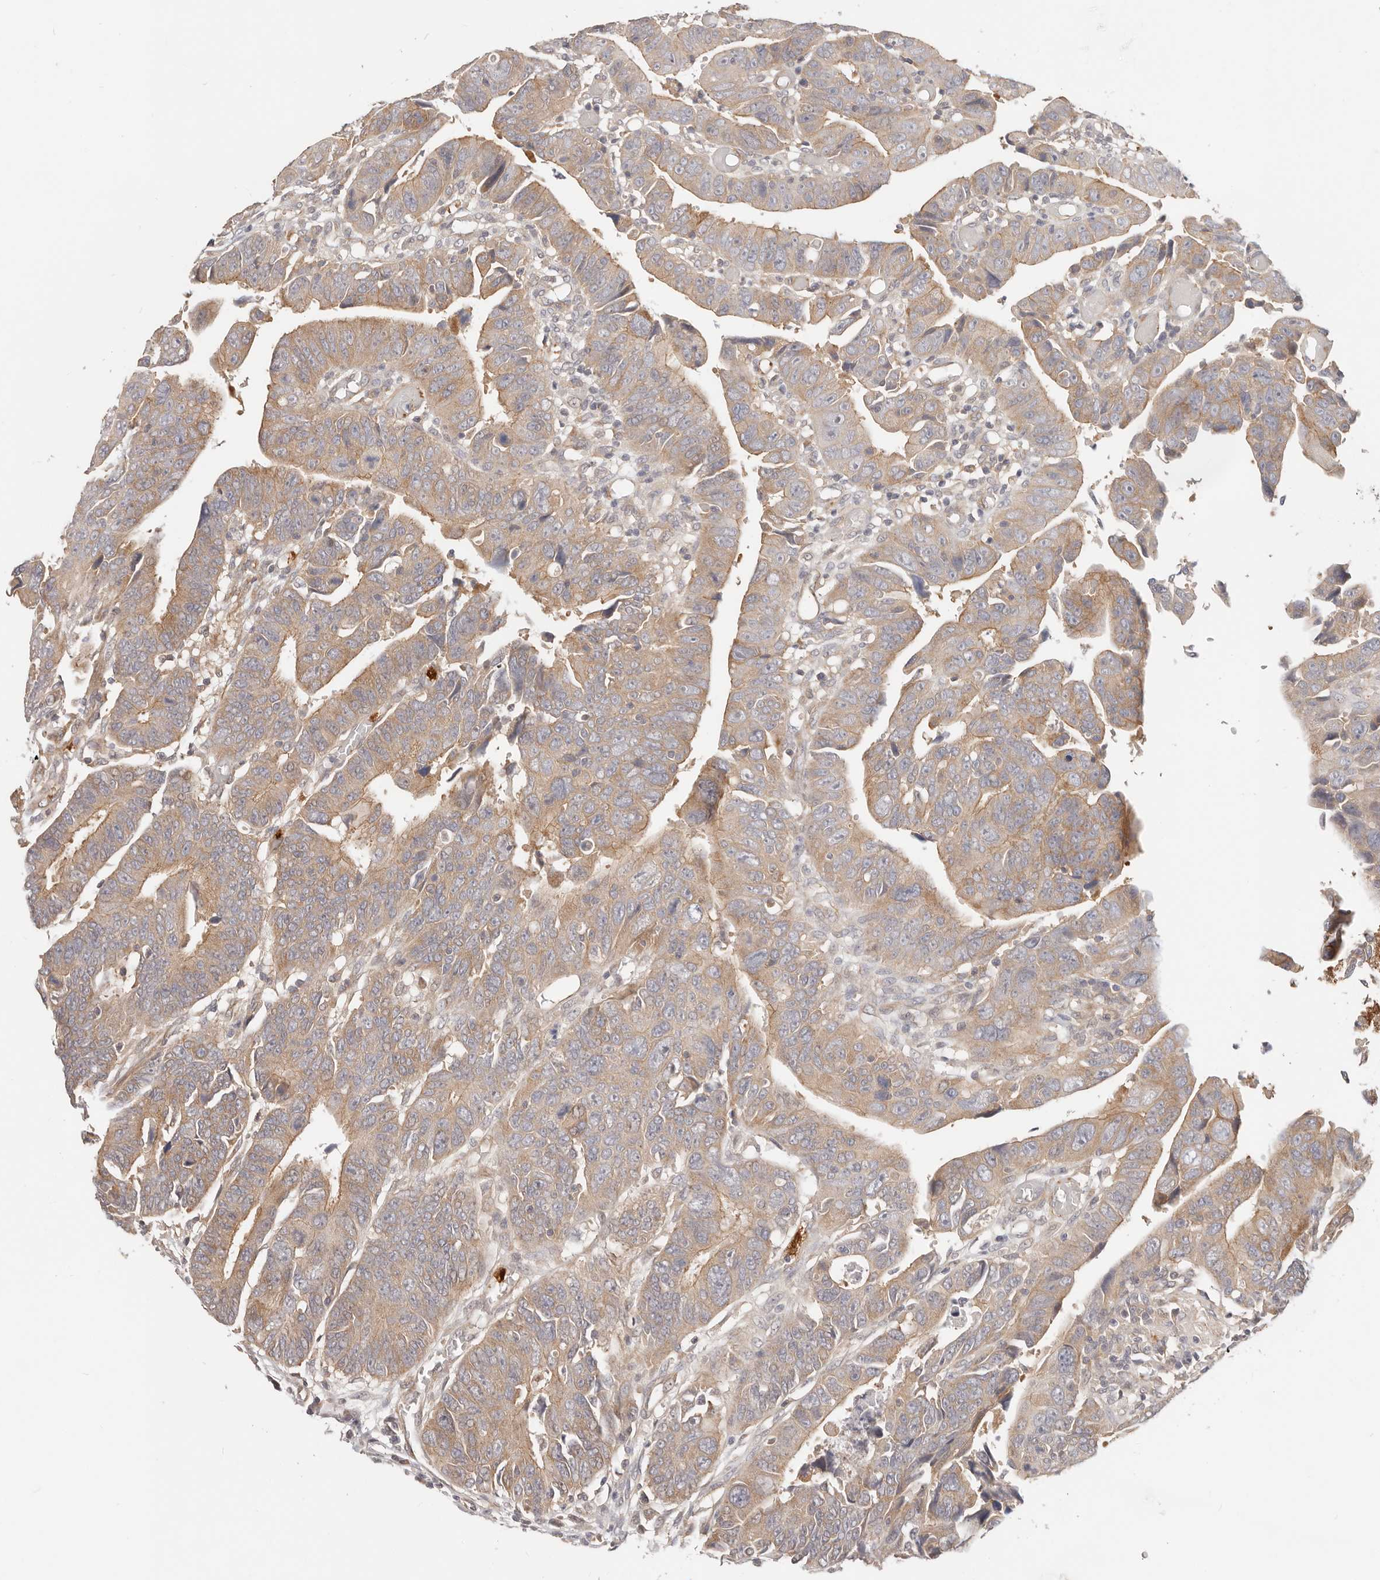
{"staining": {"intensity": "moderate", "quantity": ">75%", "location": "cytoplasmic/membranous"}, "tissue": "colorectal cancer", "cell_type": "Tumor cells", "image_type": "cancer", "snomed": [{"axis": "morphology", "description": "Adenocarcinoma, NOS"}, {"axis": "topography", "description": "Rectum"}], "caption": "A micrograph of human adenocarcinoma (colorectal) stained for a protein demonstrates moderate cytoplasmic/membranous brown staining in tumor cells.", "gene": "ZRANB1", "patient": {"sex": "female", "age": 65}}